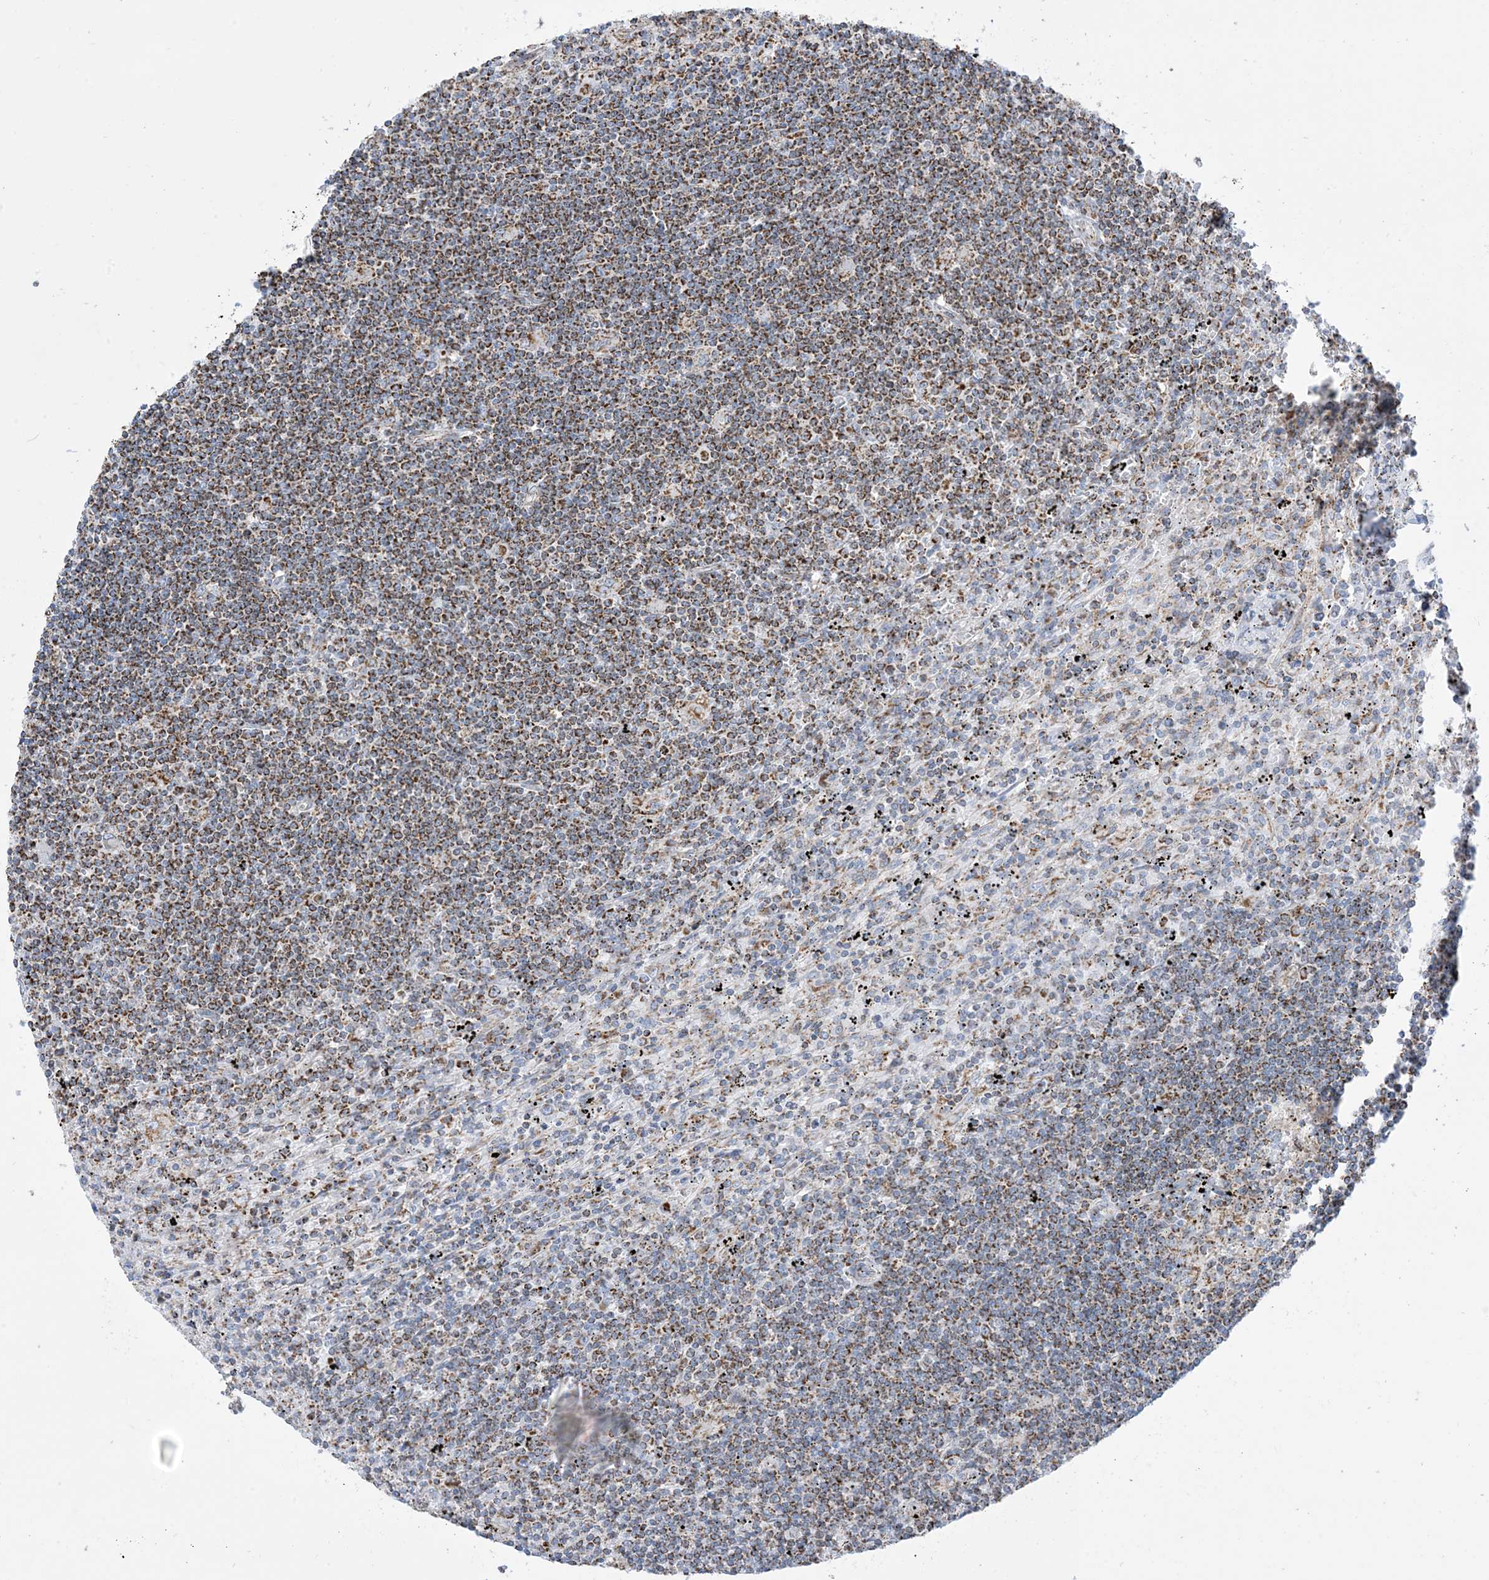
{"staining": {"intensity": "moderate", "quantity": ">75%", "location": "cytoplasmic/membranous"}, "tissue": "lymphoma", "cell_type": "Tumor cells", "image_type": "cancer", "snomed": [{"axis": "morphology", "description": "Malignant lymphoma, non-Hodgkin's type, Low grade"}, {"axis": "topography", "description": "Spleen"}], "caption": "Immunohistochemistry of lymphoma exhibits medium levels of moderate cytoplasmic/membranous expression in about >75% of tumor cells.", "gene": "SAMM50", "patient": {"sex": "male", "age": 76}}